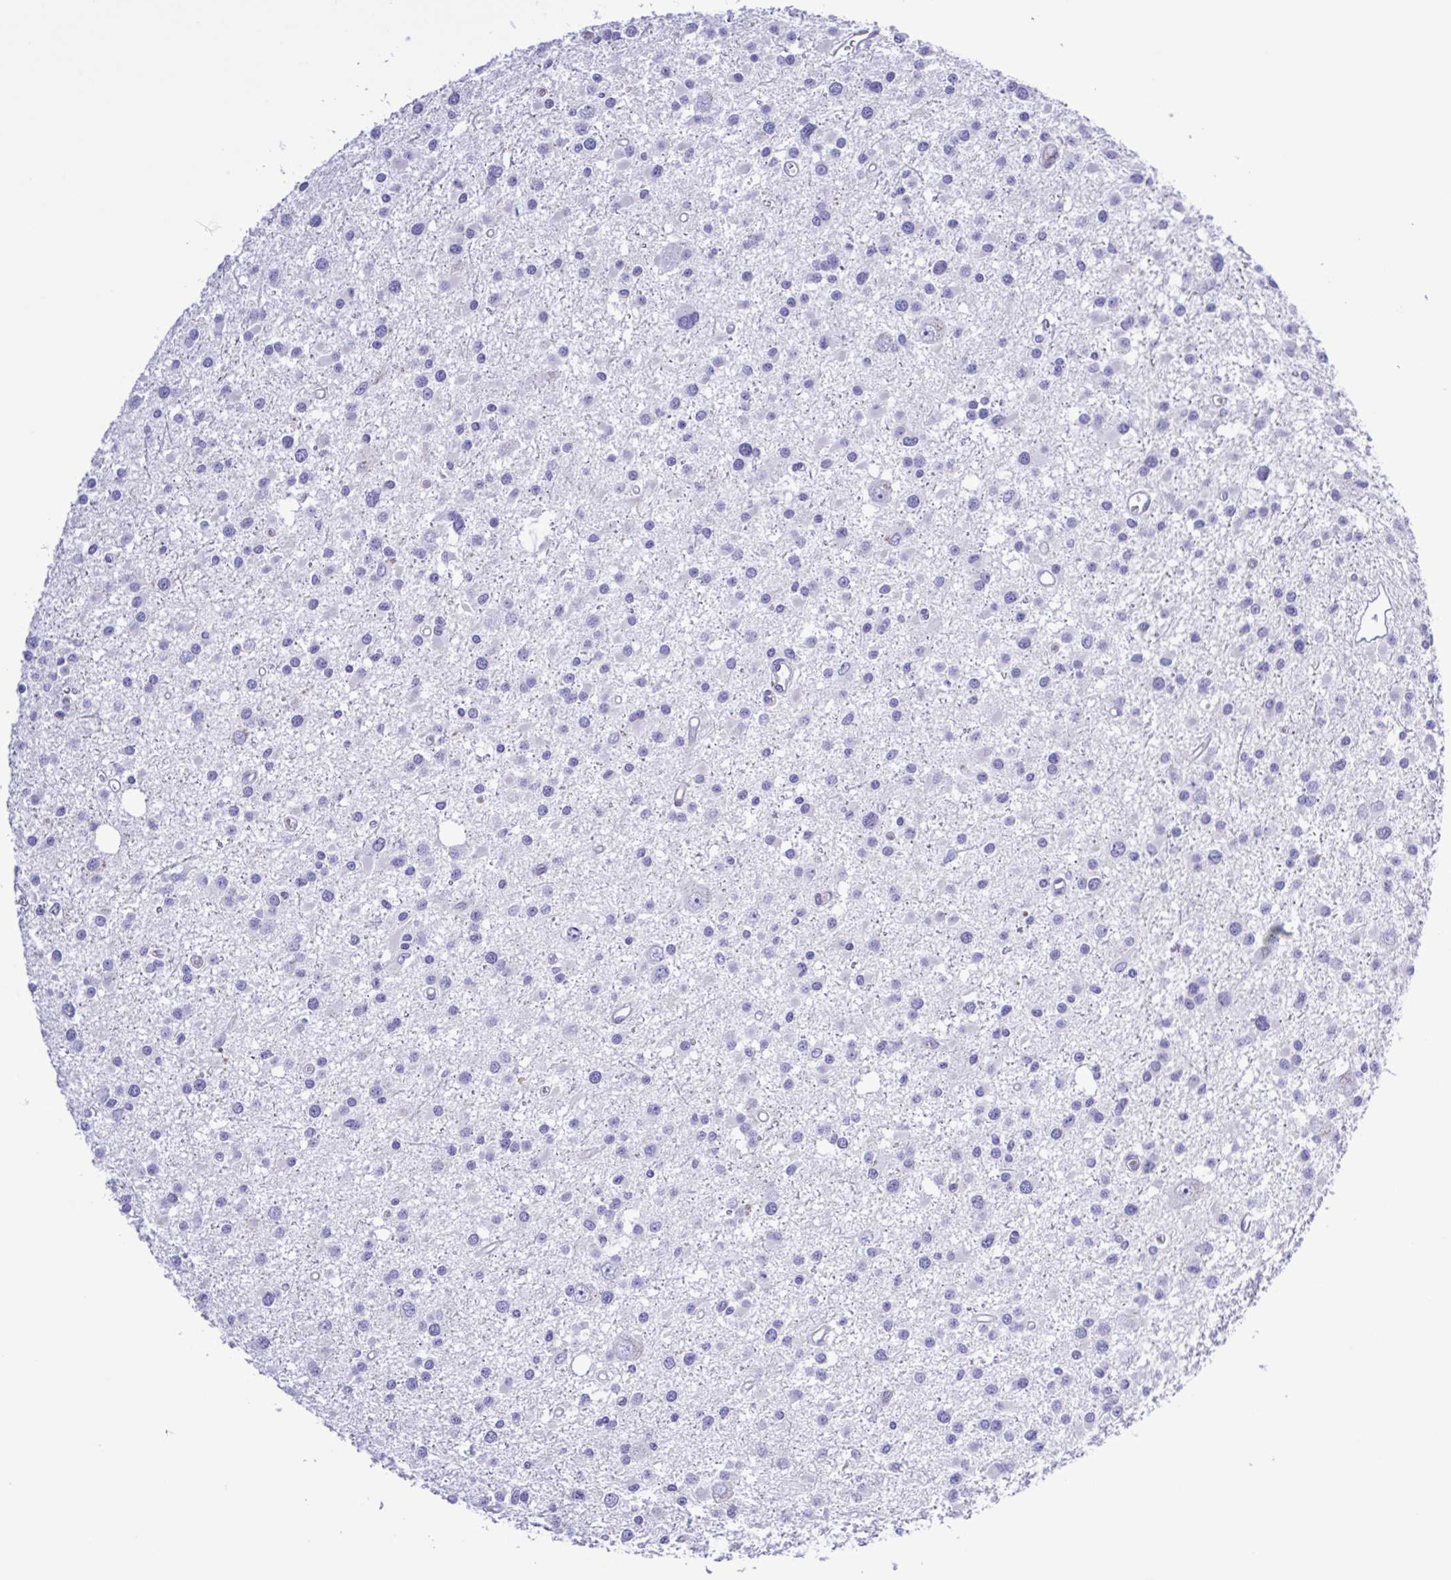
{"staining": {"intensity": "negative", "quantity": "none", "location": "none"}, "tissue": "glioma", "cell_type": "Tumor cells", "image_type": "cancer", "snomed": [{"axis": "morphology", "description": "Glioma, malignant, High grade"}, {"axis": "topography", "description": "Brain"}], "caption": "Immunohistochemistry micrograph of human glioma stained for a protein (brown), which demonstrates no expression in tumor cells.", "gene": "CYP11A1", "patient": {"sex": "male", "age": 54}}